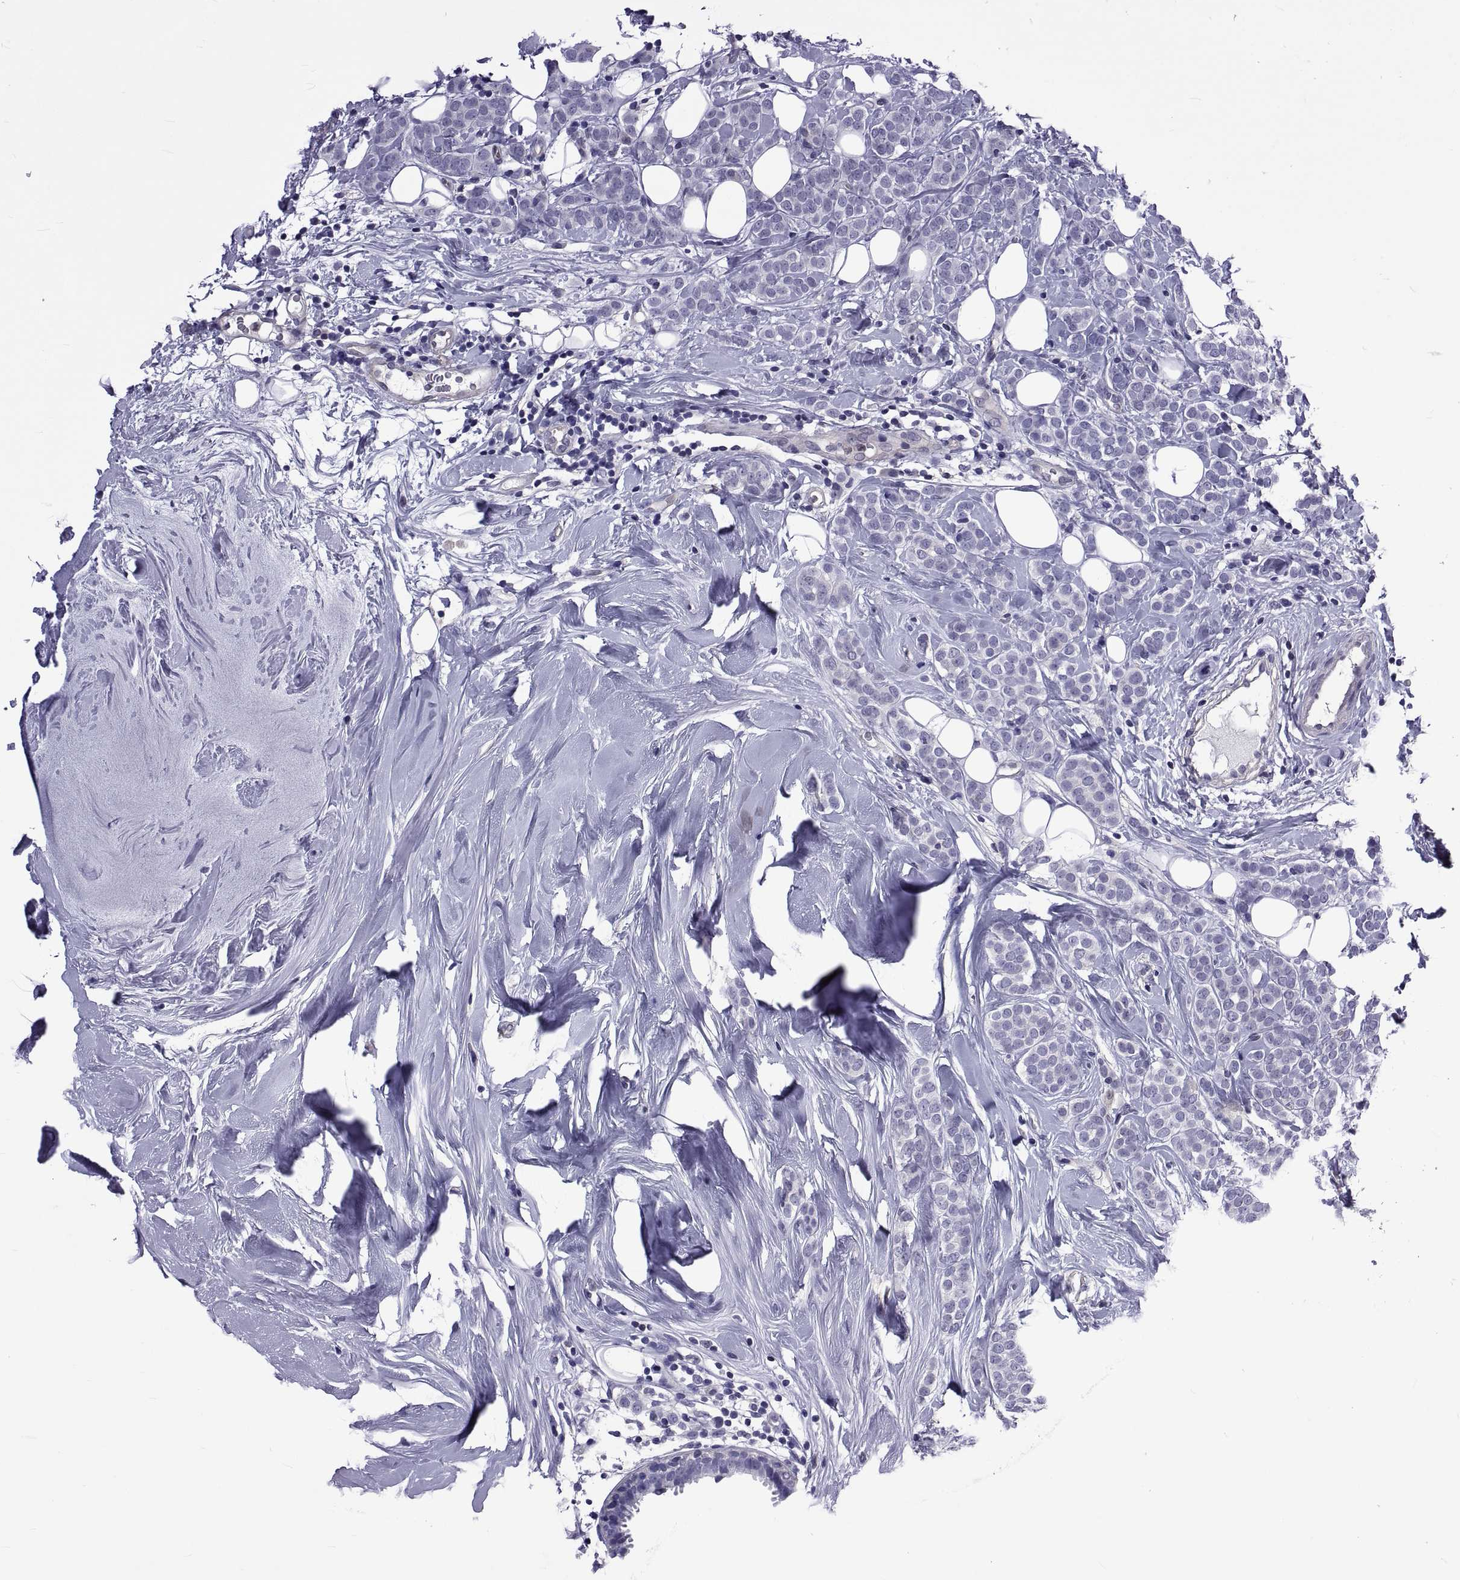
{"staining": {"intensity": "negative", "quantity": "none", "location": "none"}, "tissue": "breast cancer", "cell_type": "Tumor cells", "image_type": "cancer", "snomed": [{"axis": "morphology", "description": "Lobular carcinoma"}, {"axis": "topography", "description": "Breast"}], "caption": "Image shows no protein expression in tumor cells of breast cancer (lobular carcinoma) tissue.", "gene": "LCN9", "patient": {"sex": "female", "age": 49}}